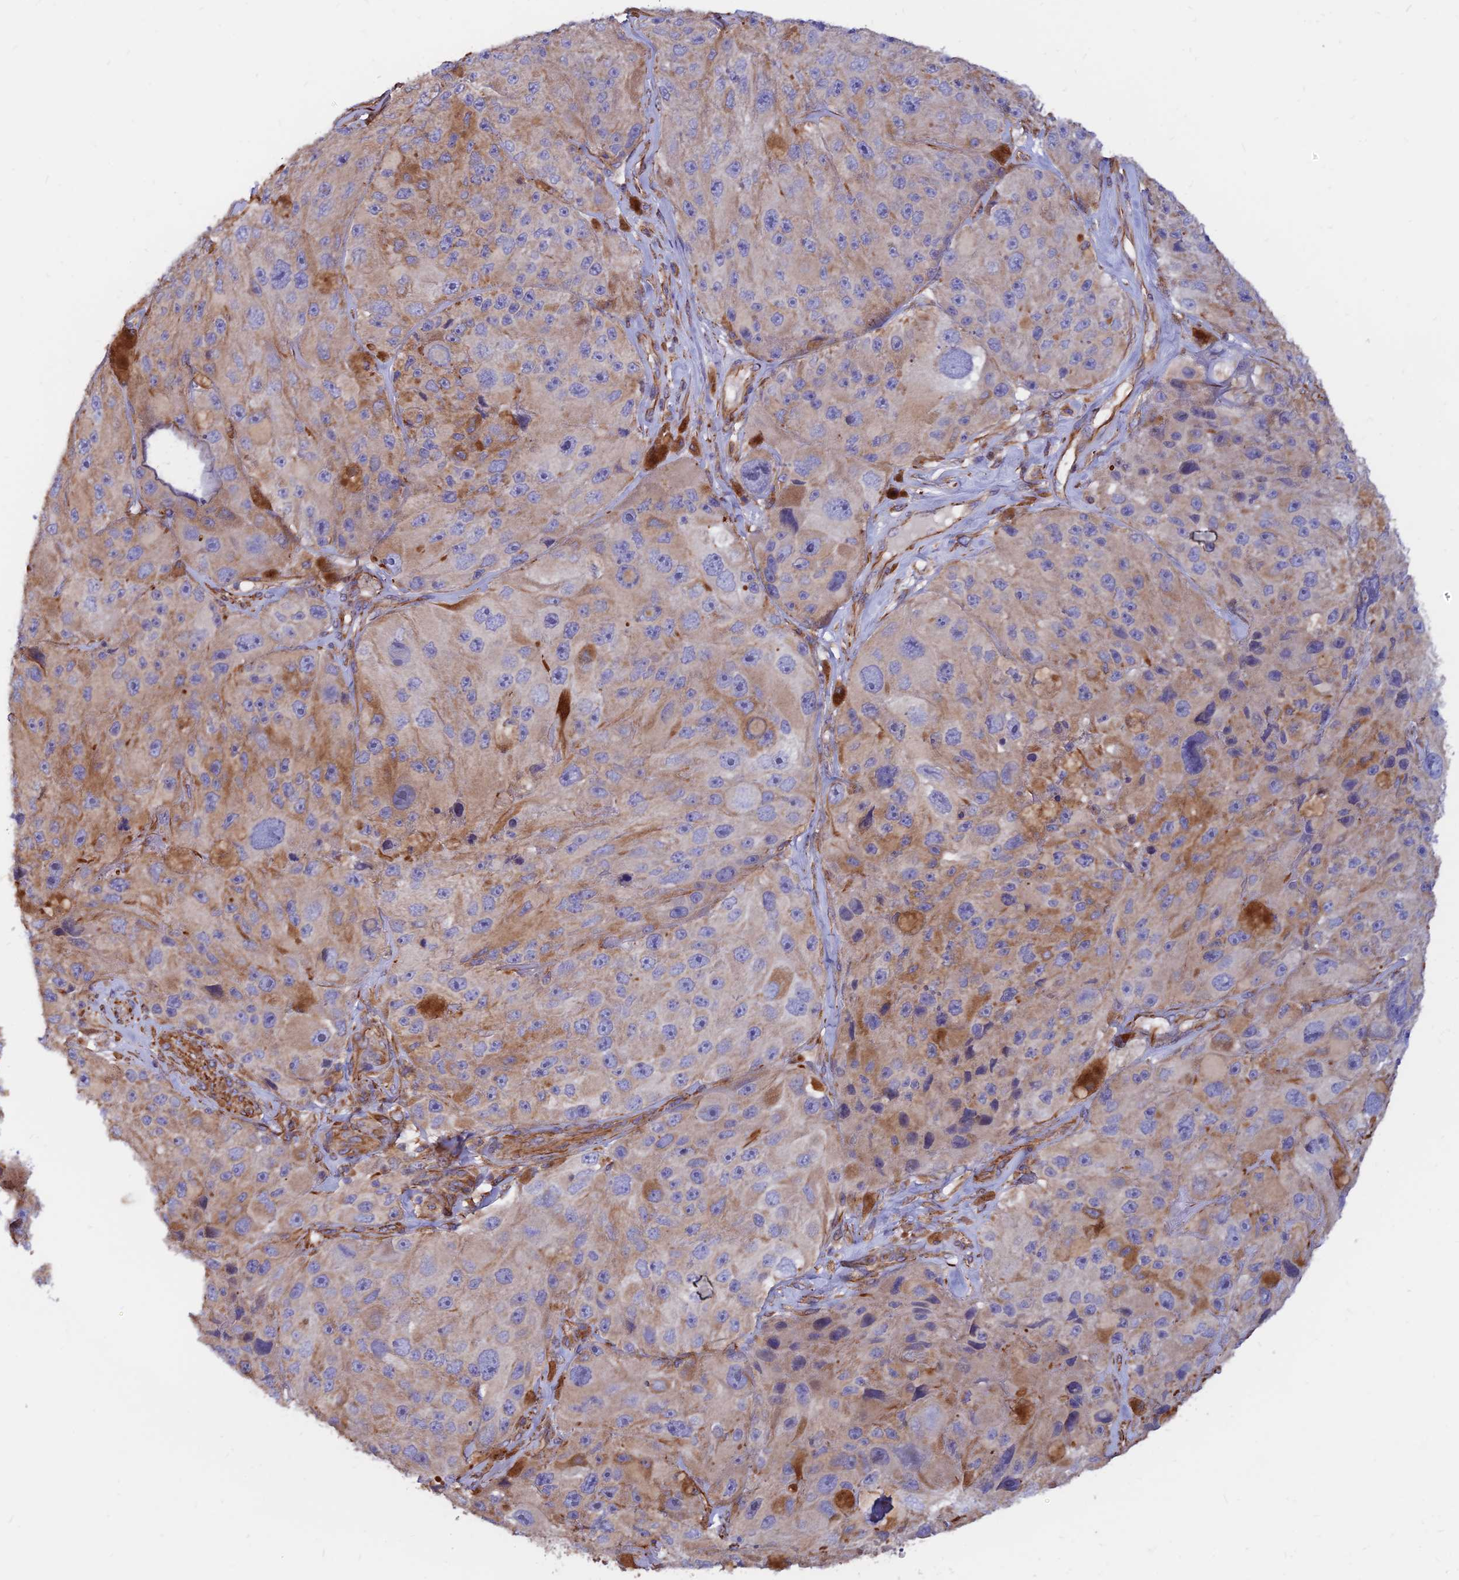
{"staining": {"intensity": "moderate", "quantity": "25%-75%", "location": "cytoplasmic/membranous"}, "tissue": "melanoma", "cell_type": "Tumor cells", "image_type": "cancer", "snomed": [{"axis": "morphology", "description": "Malignant melanoma, Metastatic site"}, {"axis": "topography", "description": "Lymph node"}], "caption": "Melanoma stained for a protein reveals moderate cytoplasmic/membranous positivity in tumor cells. (Brightfield microscopy of DAB IHC at high magnification).", "gene": "CDK18", "patient": {"sex": "male", "age": 62}}